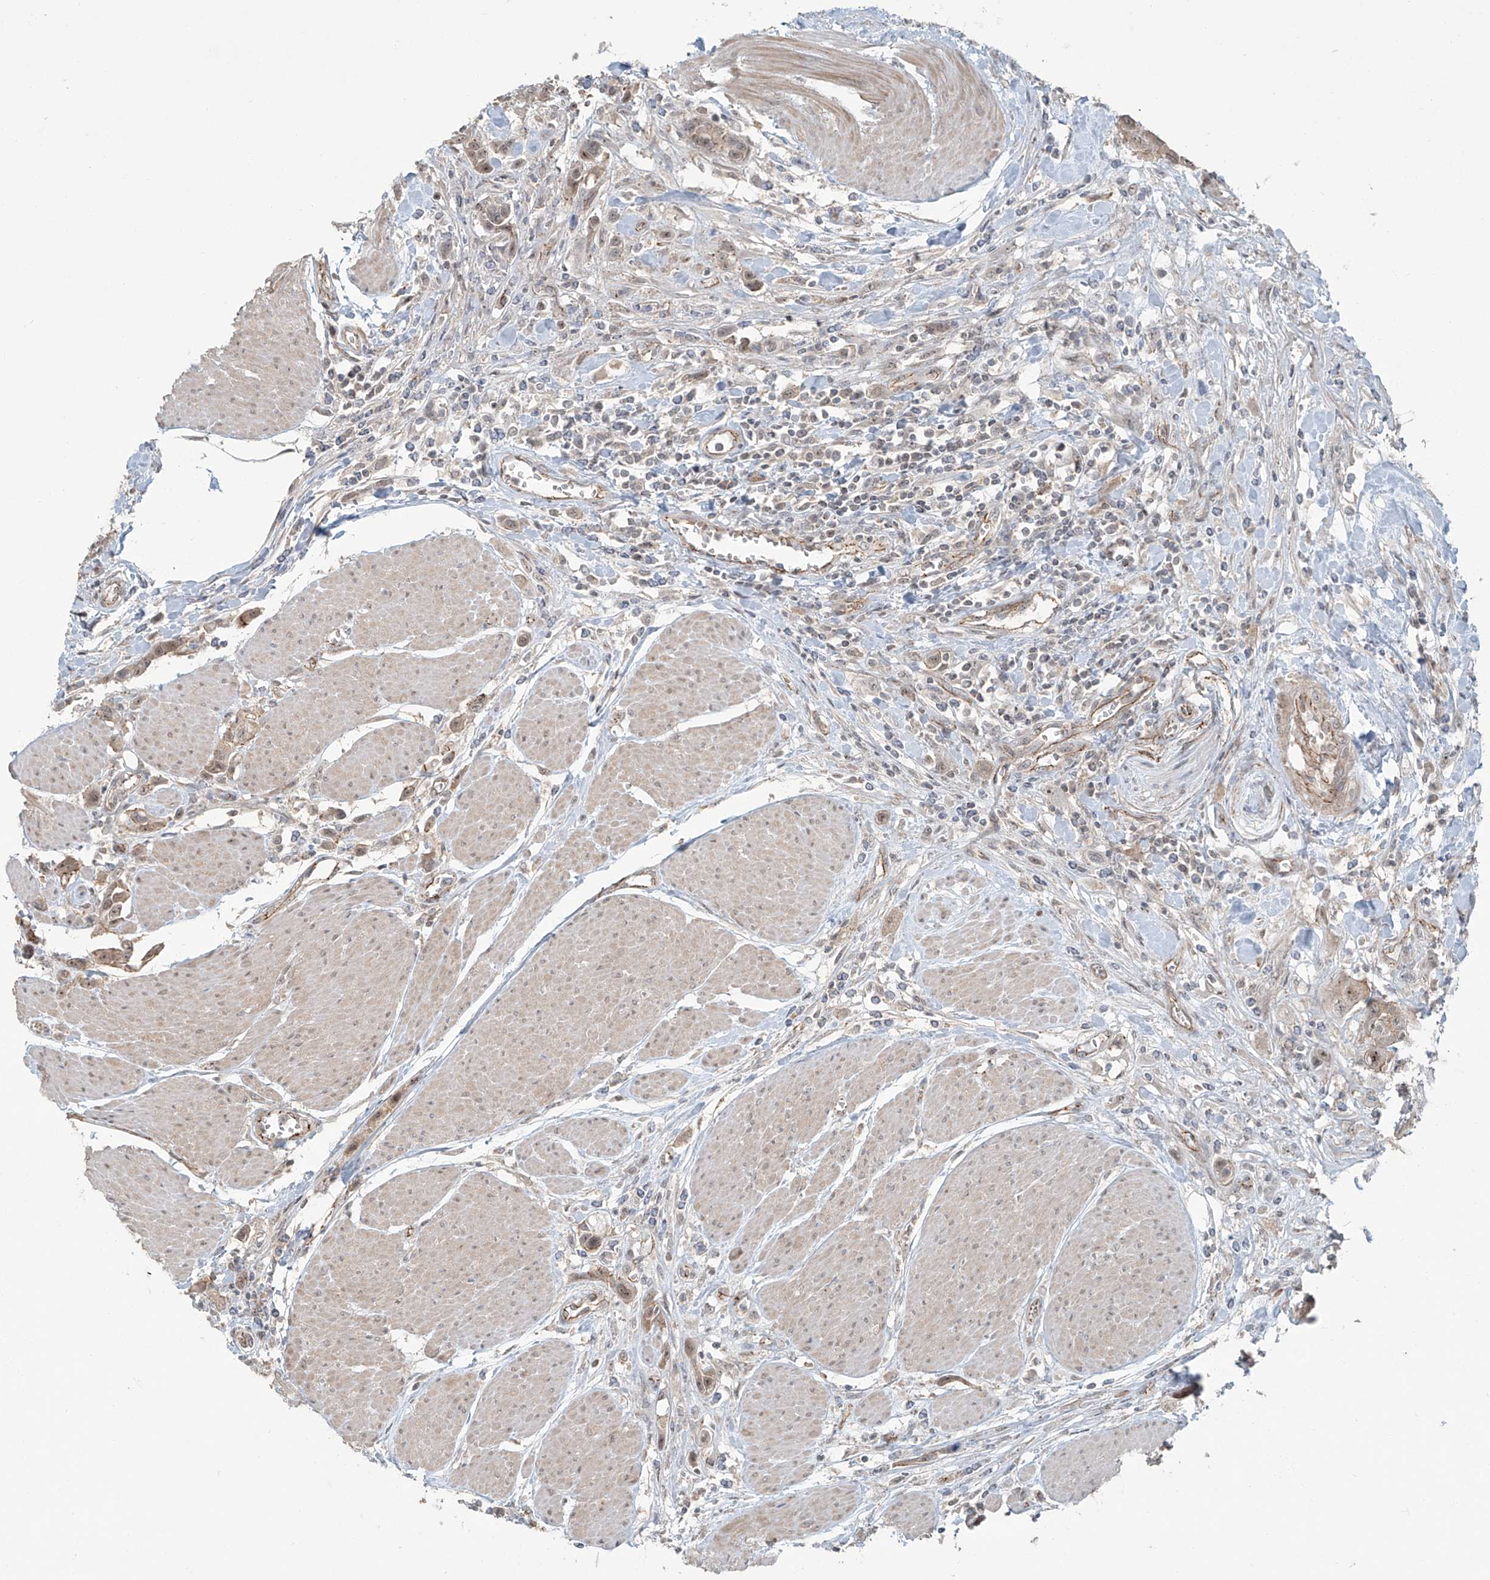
{"staining": {"intensity": "moderate", "quantity": ">75%", "location": "cytoplasmic/membranous,nuclear"}, "tissue": "urothelial cancer", "cell_type": "Tumor cells", "image_type": "cancer", "snomed": [{"axis": "morphology", "description": "Urothelial carcinoma, High grade"}, {"axis": "topography", "description": "Urinary bladder"}], "caption": "The immunohistochemical stain shows moderate cytoplasmic/membranous and nuclear staining in tumor cells of high-grade urothelial carcinoma tissue. (Stains: DAB in brown, nuclei in blue, Microscopy: brightfield microscopy at high magnification).", "gene": "ZNF16", "patient": {"sex": "male", "age": 50}}